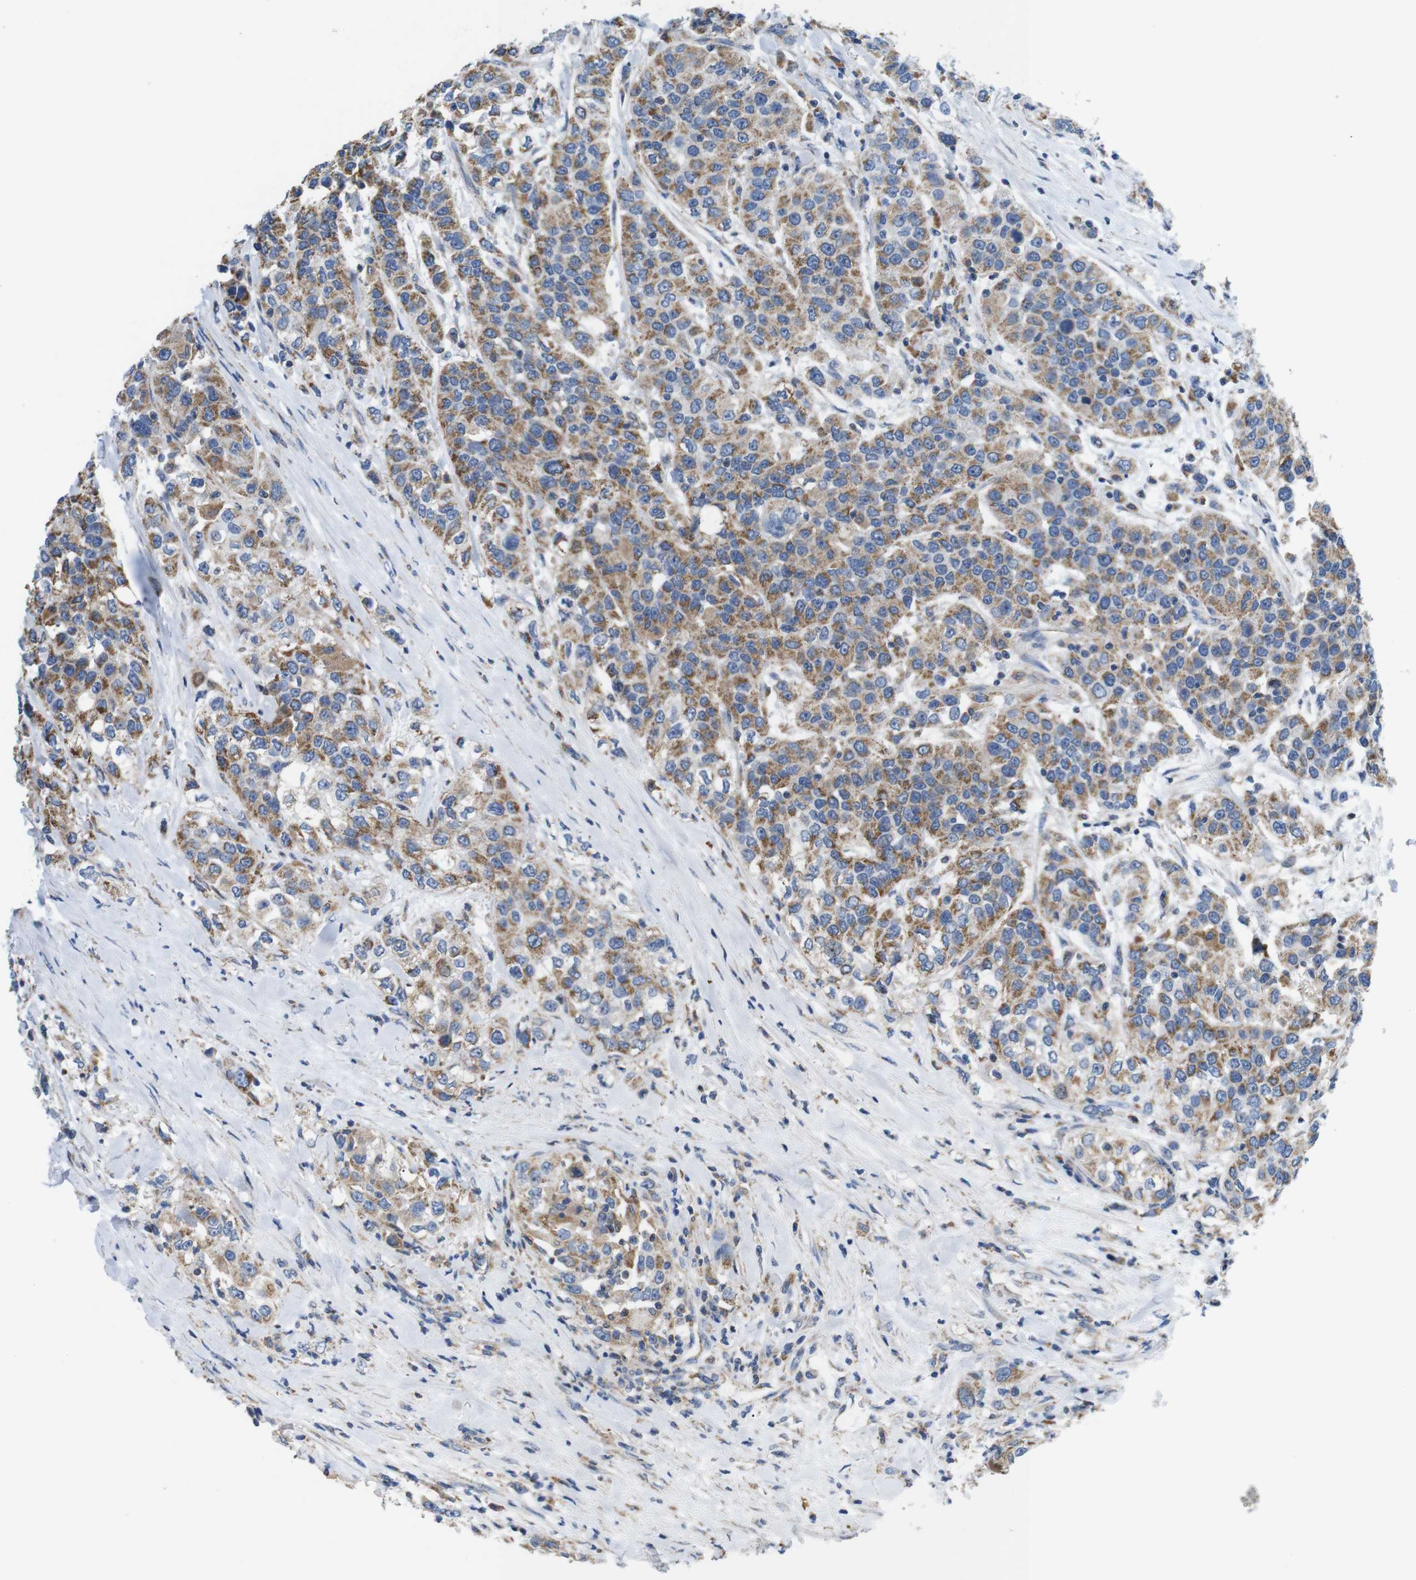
{"staining": {"intensity": "moderate", "quantity": ">75%", "location": "cytoplasmic/membranous"}, "tissue": "urothelial cancer", "cell_type": "Tumor cells", "image_type": "cancer", "snomed": [{"axis": "morphology", "description": "Urothelial carcinoma, High grade"}, {"axis": "topography", "description": "Urinary bladder"}], "caption": "Moderate cytoplasmic/membranous protein positivity is seen in about >75% of tumor cells in high-grade urothelial carcinoma.", "gene": "F2RL1", "patient": {"sex": "female", "age": 80}}